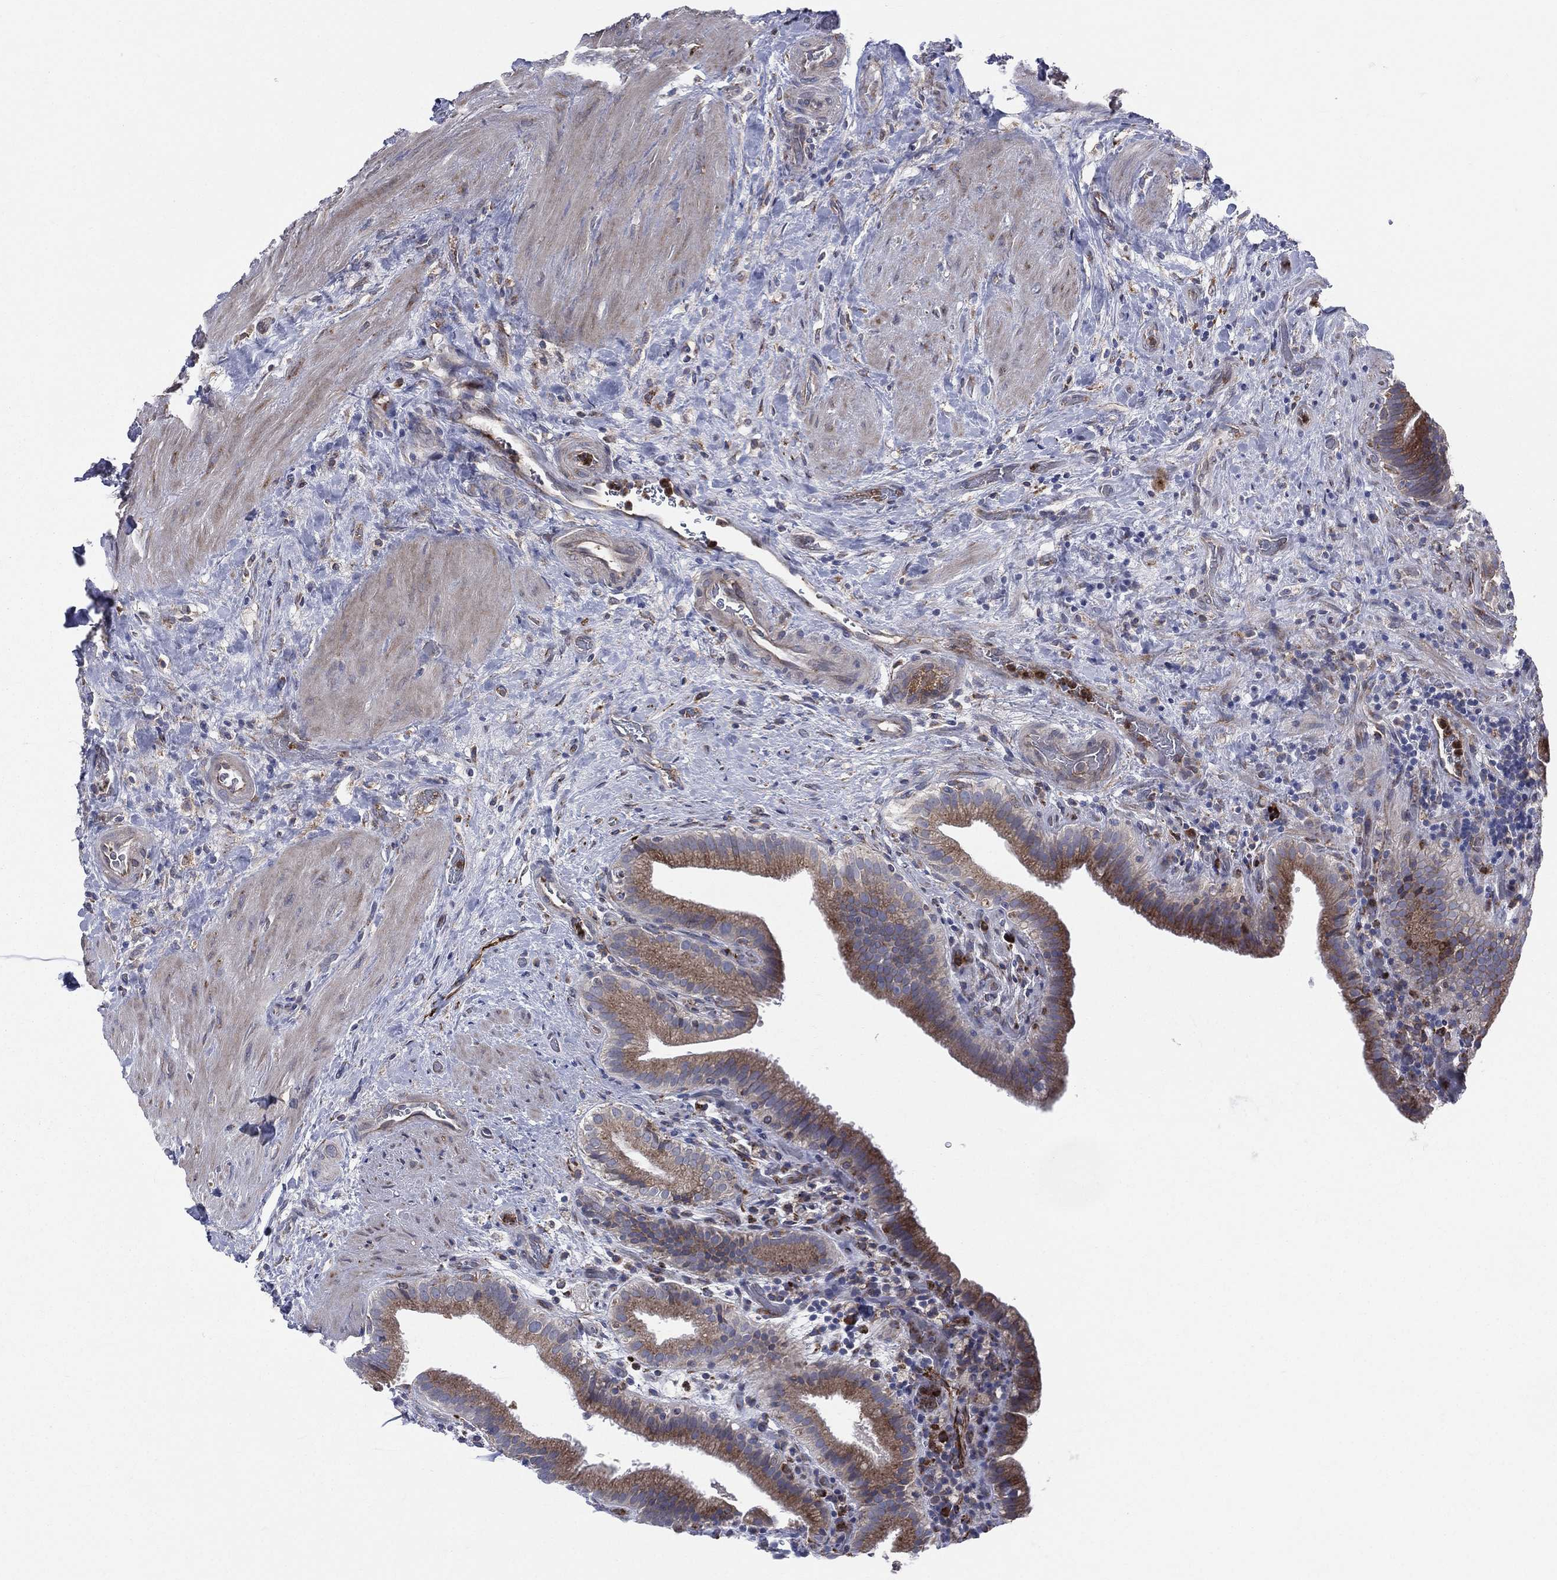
{"staining": {"intensity": "moderate", "quantity": ">75%", "location": "cytoplasmic/membranous"}, "tissue": "gallbladder", "cell_type": "Glandular cells", "image_type": "normal", "snomed": [{"axis": "morphology", "description": "Normal tissue, NOS"}, {"axis": "topography", "description": "Gallbladder"}], "caption": "Protein staining of benign gallbladder exhibits moderate cytoplasmic/membranous staining in about >75% of glandular cells.", "gene": "CCDC159", "patient": {"sex": "male", "age": 62}}